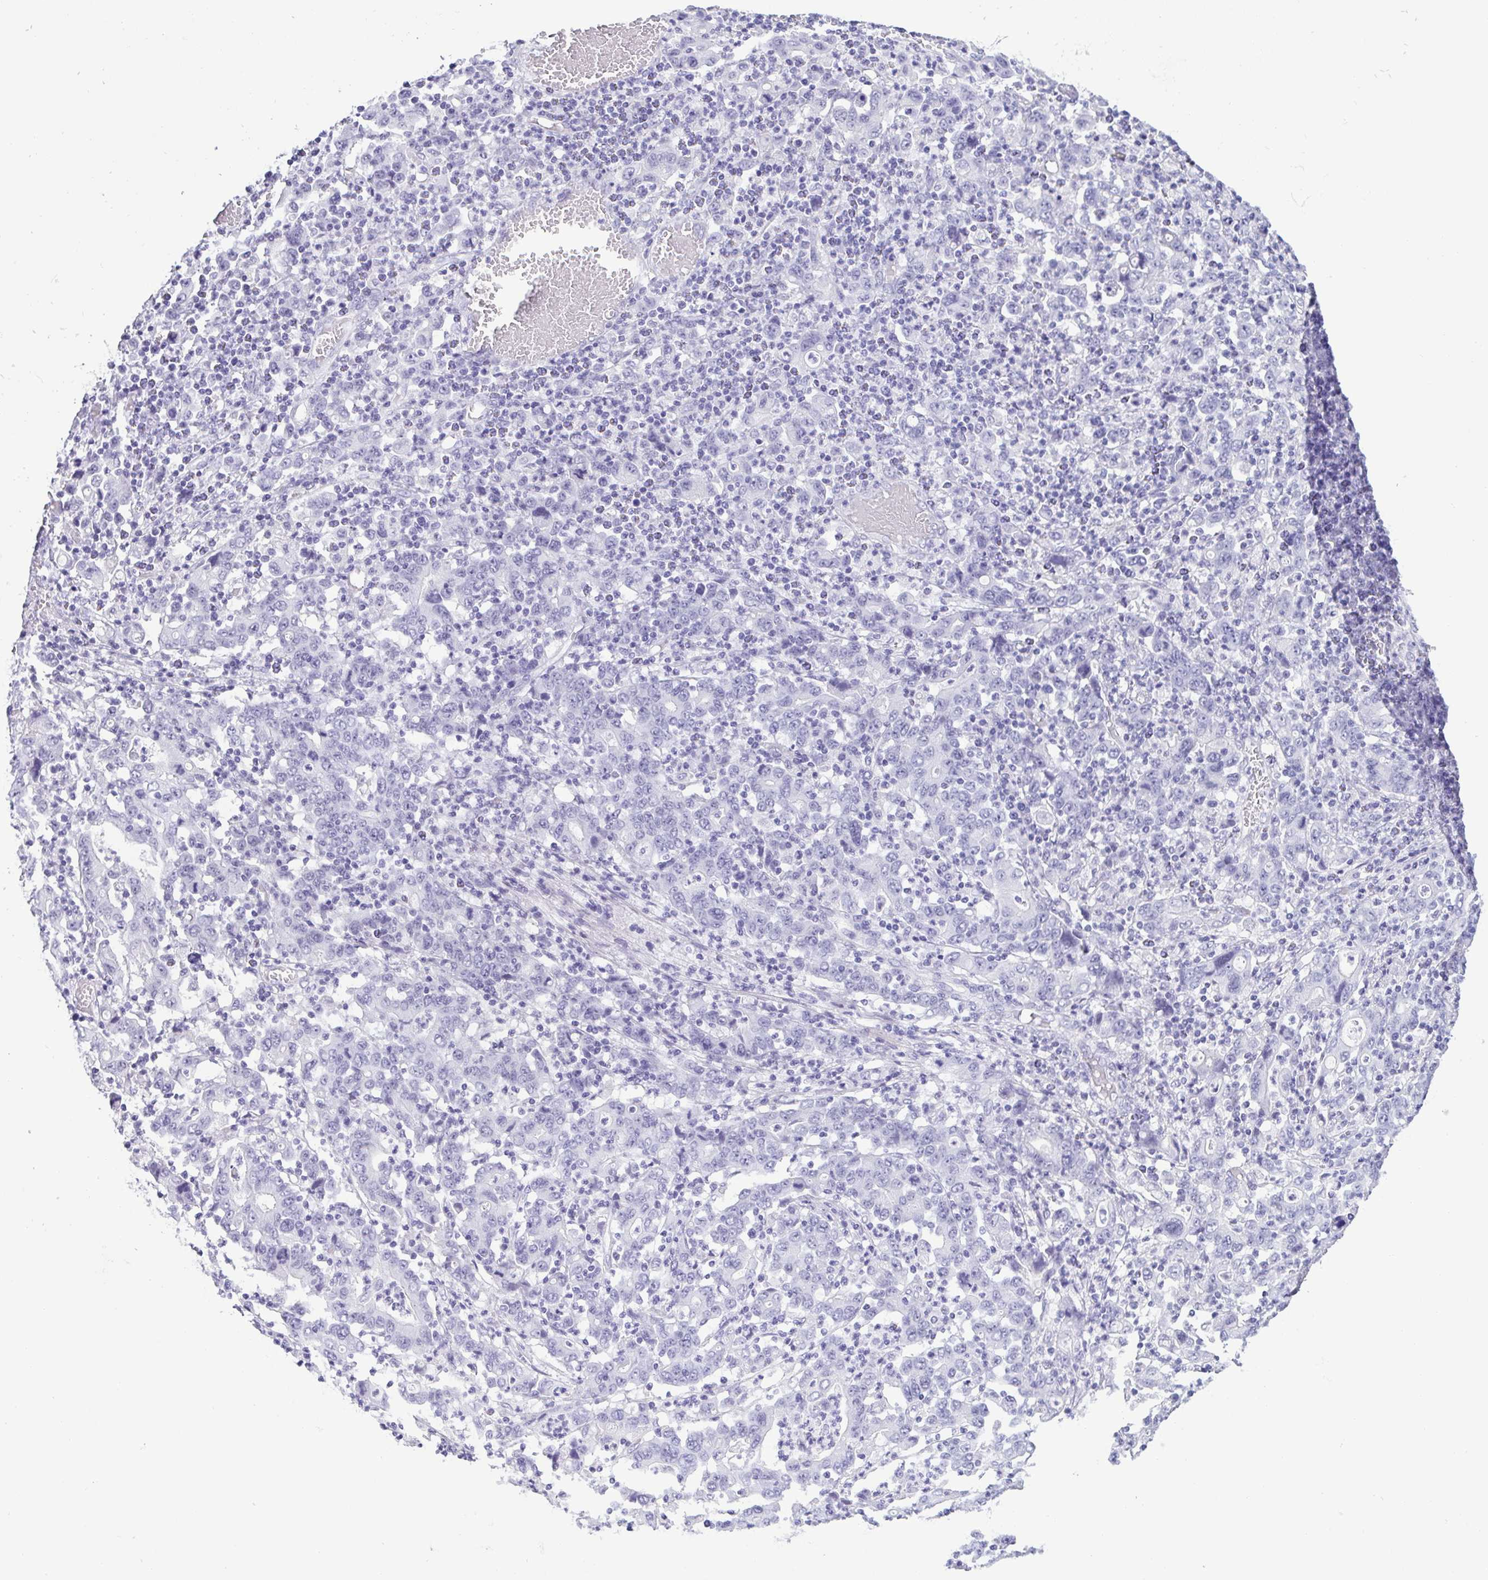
{"staining": {"intensity": "negative", "quantity": "none", "location": "none"}, "tissue": "stomach cancer", "cell_type": "Tumor cells", "image_type": "cancer", "snomed": [{"axis": "morphology", "description": "Adenocarcinoma, NOS"}, {"axis": "topography", "description": "Stomach, upper"}], "caption": "DAB (3,3'-diaminobenzidine) immunohistochemical staining of adenocarcinoma (stomach) displays no significant positivity in tumor cells.", "gene": "SUGP2", "patient": {"sex": "male", "age": 69}}